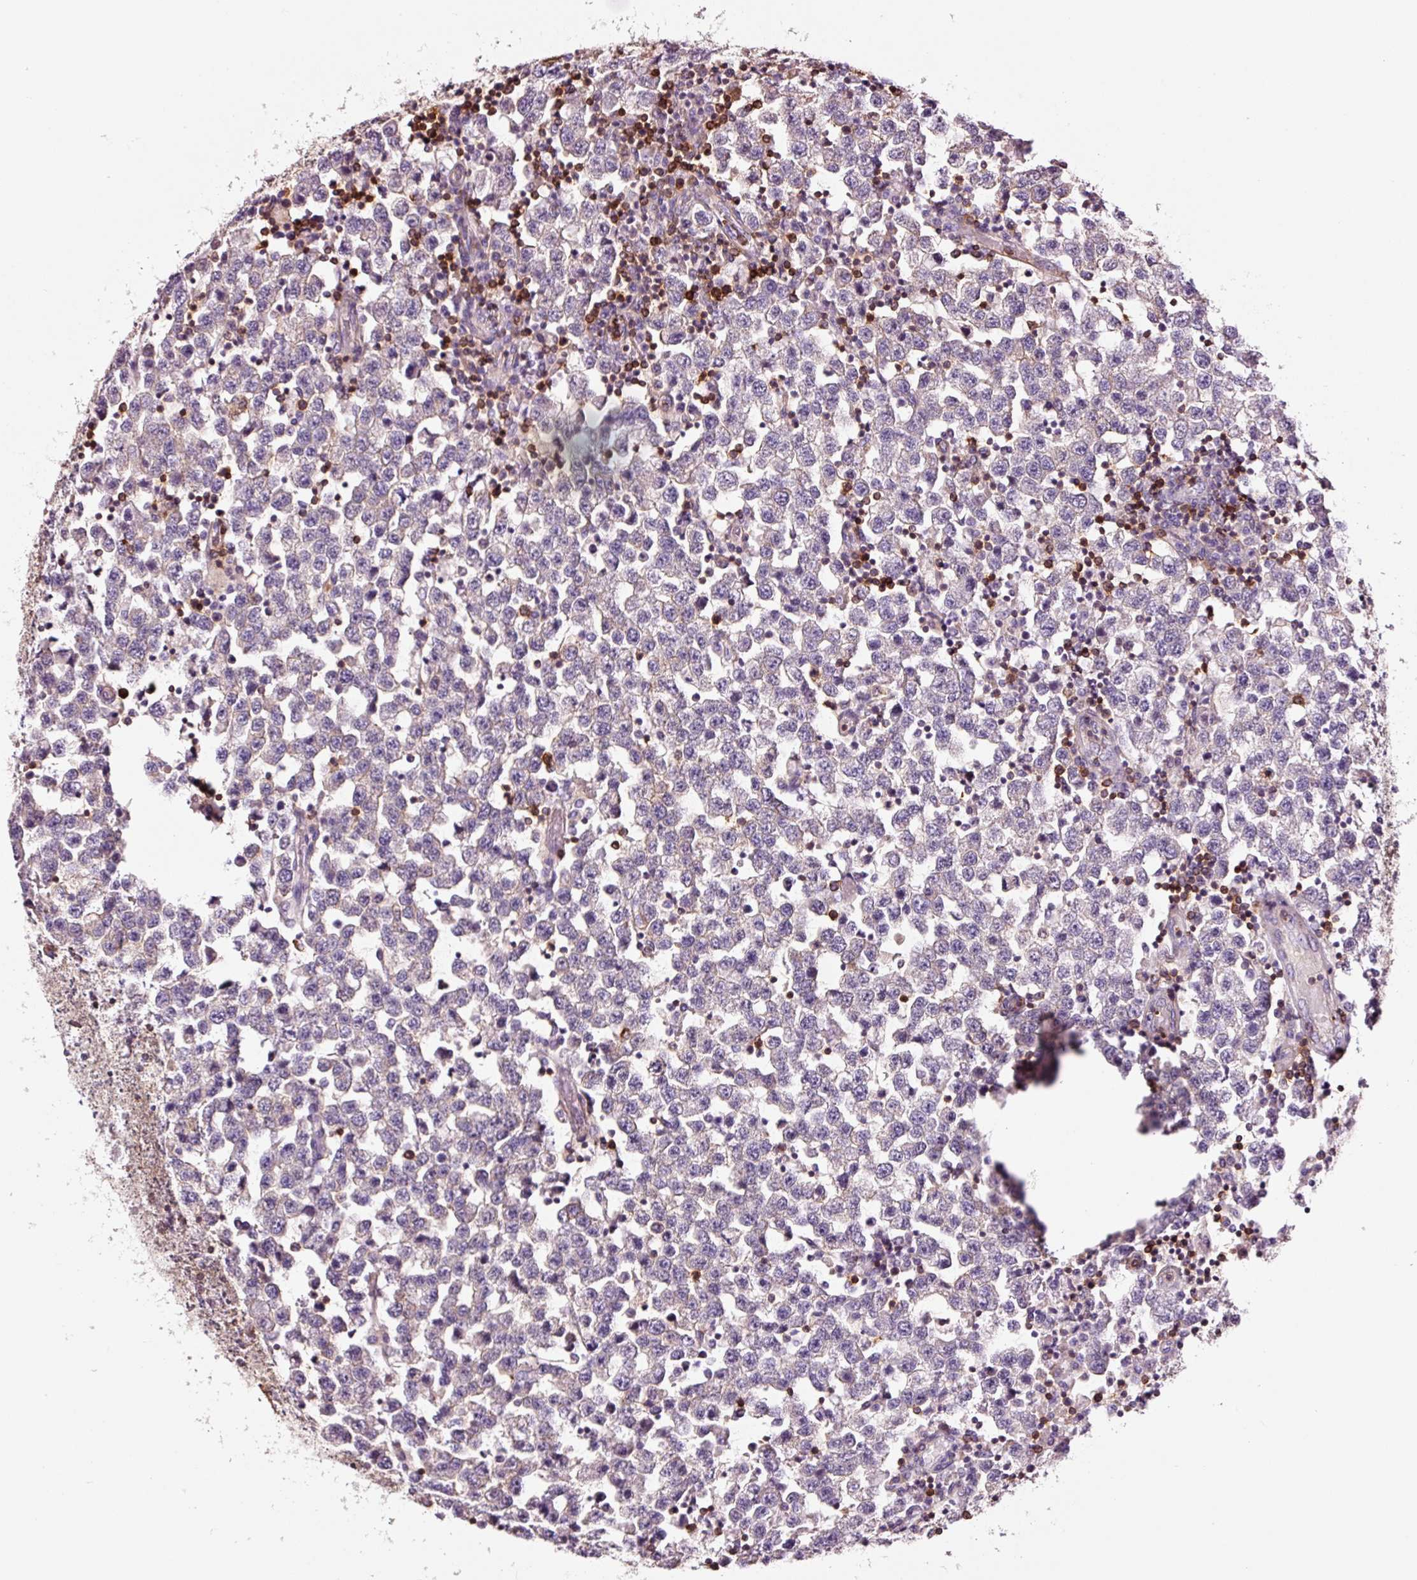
{"staining": {"intensity": "negative", "quantity": "none", "location": "none"}, "tissue": "testis cancer", "cell_type": "Tumor cells", "image_type": "cancer", "snomed": [{"axis": "morphology", "description": "Seminoma, NOS"}, {"axis": "topography", "description": "Testis"}], "caption": "Tumor cells are negative for brown protein staining in testis cancer (seminoma).", "gene": "ADD3", "patient": {"sex": "male", "age": 34}}